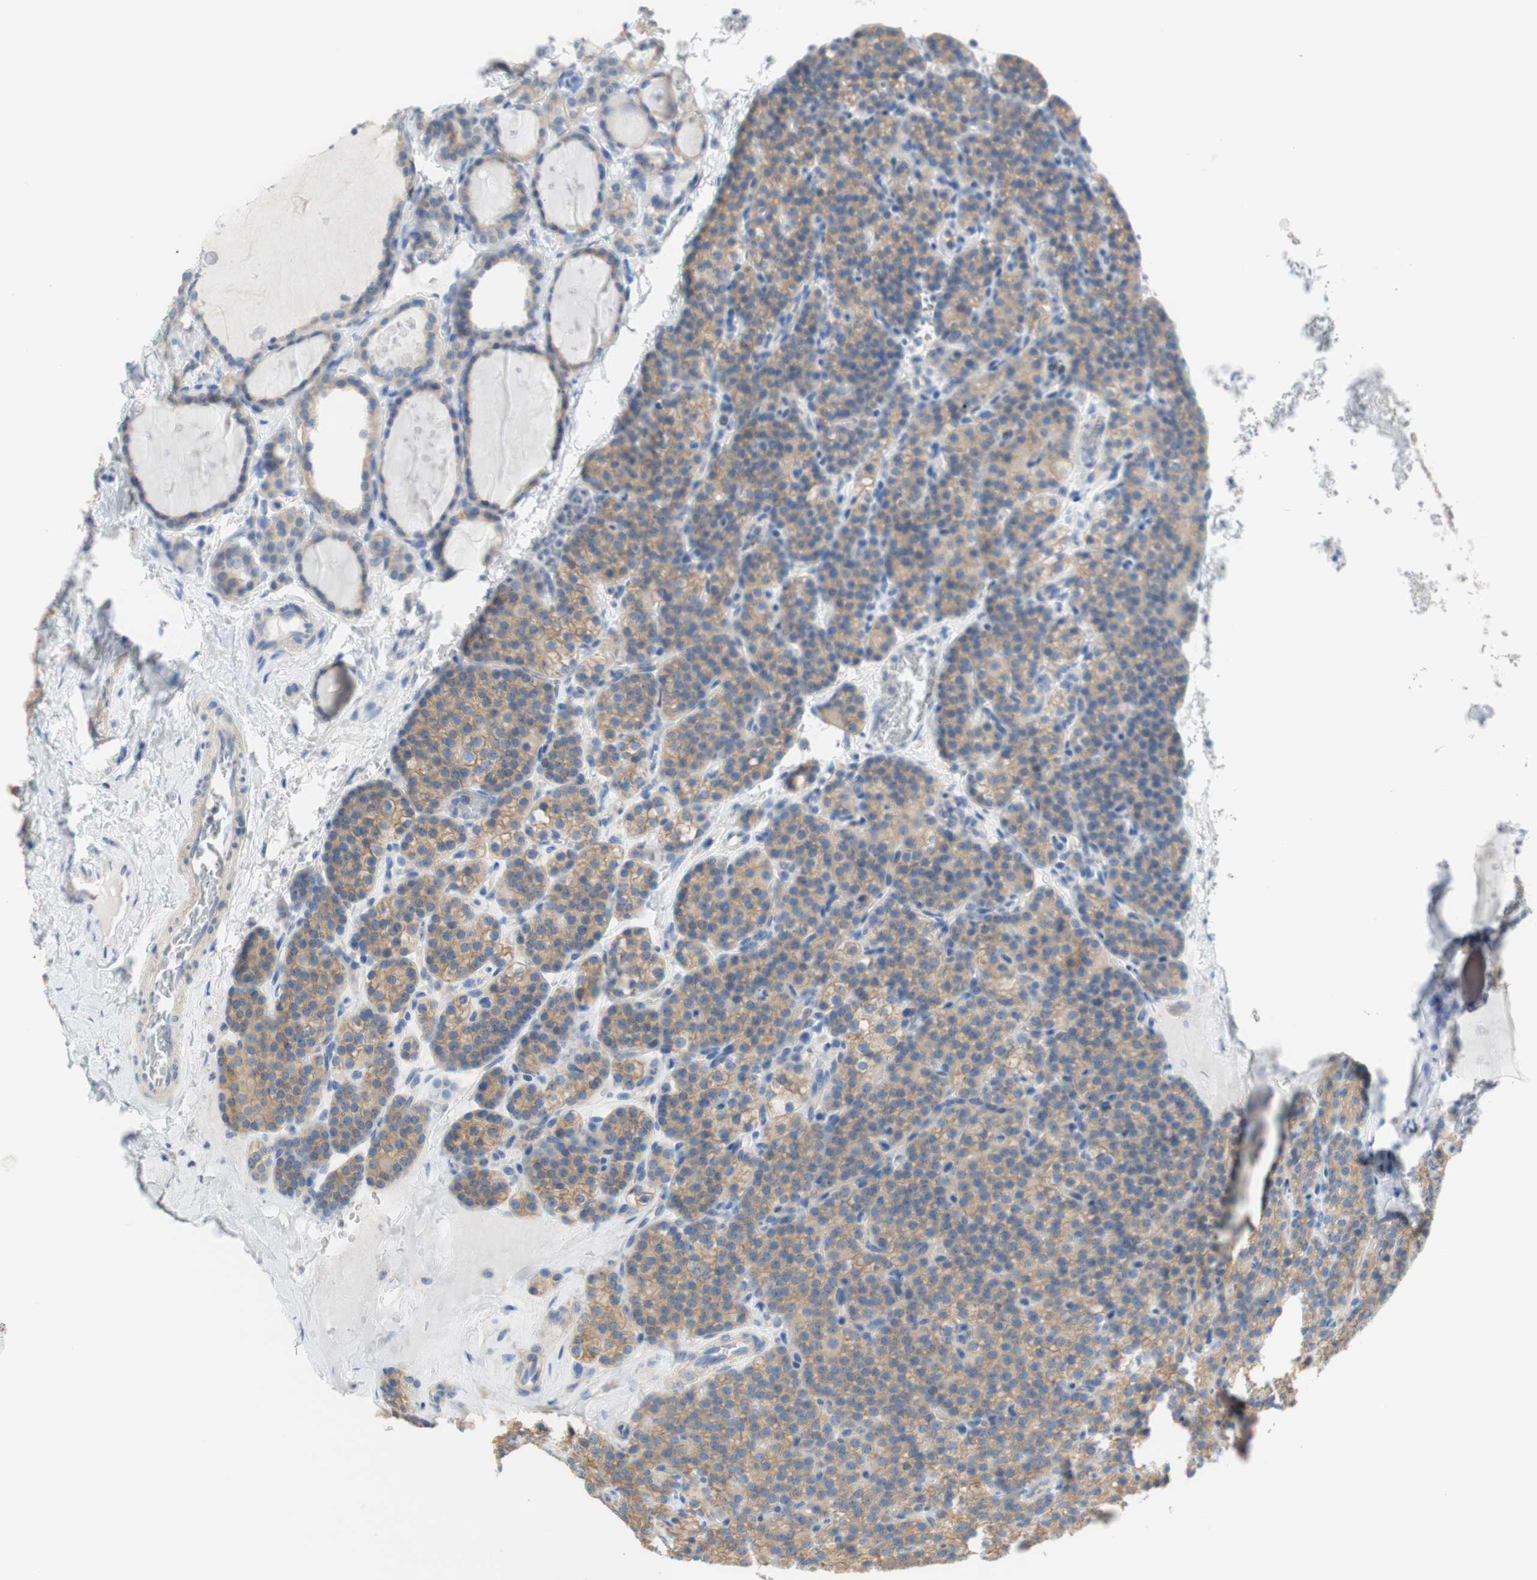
{"staining": {"intensity": "weak", "quantity": ">75%", "location": "cytoplasmic/membranous"}, "tissue": "parathyroid gland", "cell_type": "Glandular cells", "image_type": "normal", "snomed": [{"axis": "morphology", "description": "Normal tissue, NOS"}, {"axis": "topography", "description": "Parathyroid gland"}], "caption": "Approximately >75% of glandular cells in normal parathyroid gland show weak cytoplasmic/membranous protein expression as visualized by brown immunohistochemical staining.", "gene": "ATP2B1", "patient": {"sex": "female", "age": 57}}